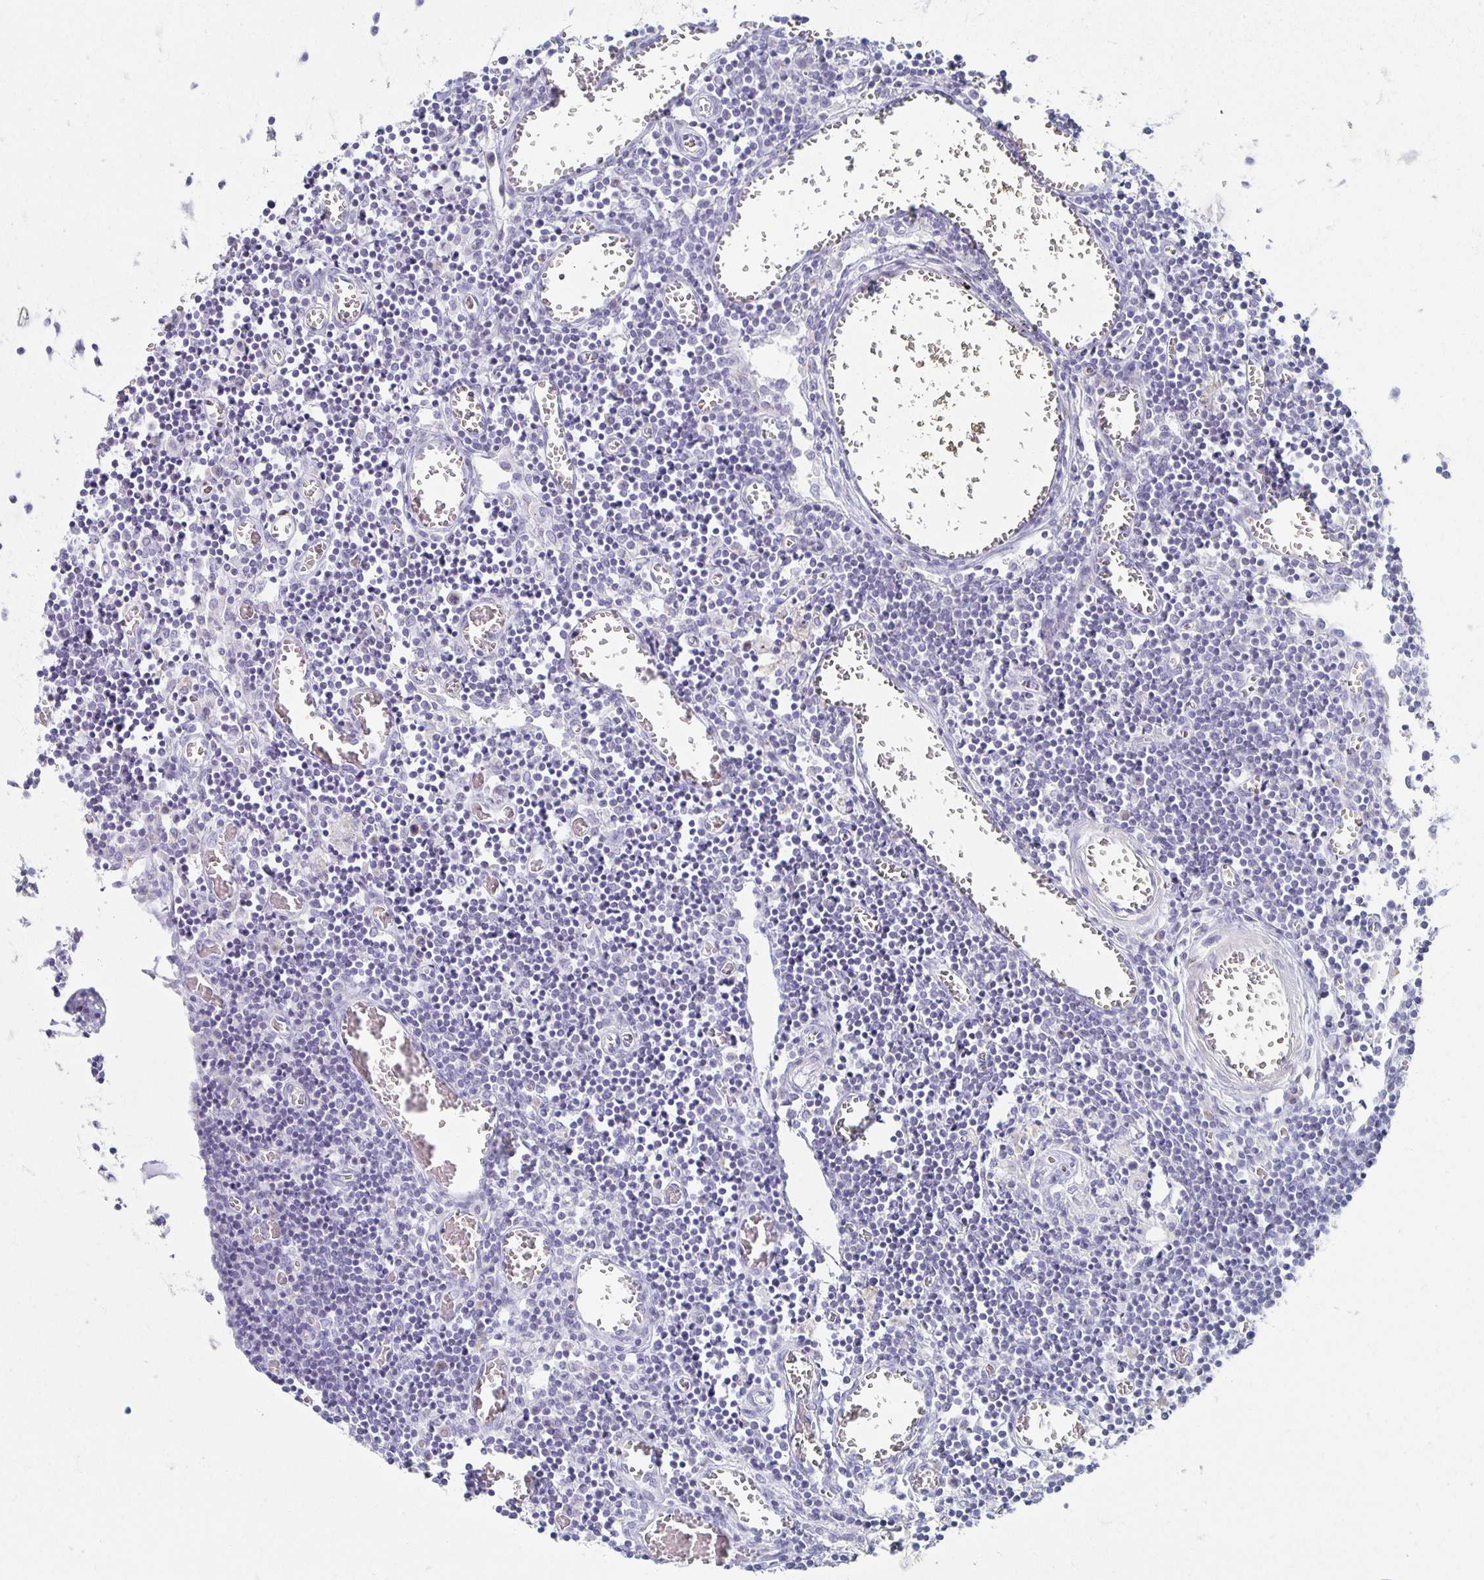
{"staining": {"intensity": "negative", "quantity": "none", "location": "none"}, "tissue": "lymph node", "cell_type": "Non-germinal center cells", "image_type": "normal", "snomed": [{"axis": "morphology", "description": "Normal tissue, NOS"}, {"axis": "topography", "description": "Lymph node"}], "caption": "A histopathology image of lymph node stained for a protein reveals no brown staining in non-germinal center cells.", "gene": "TEX44", "patient": {"sex": "male", "age": 66}}